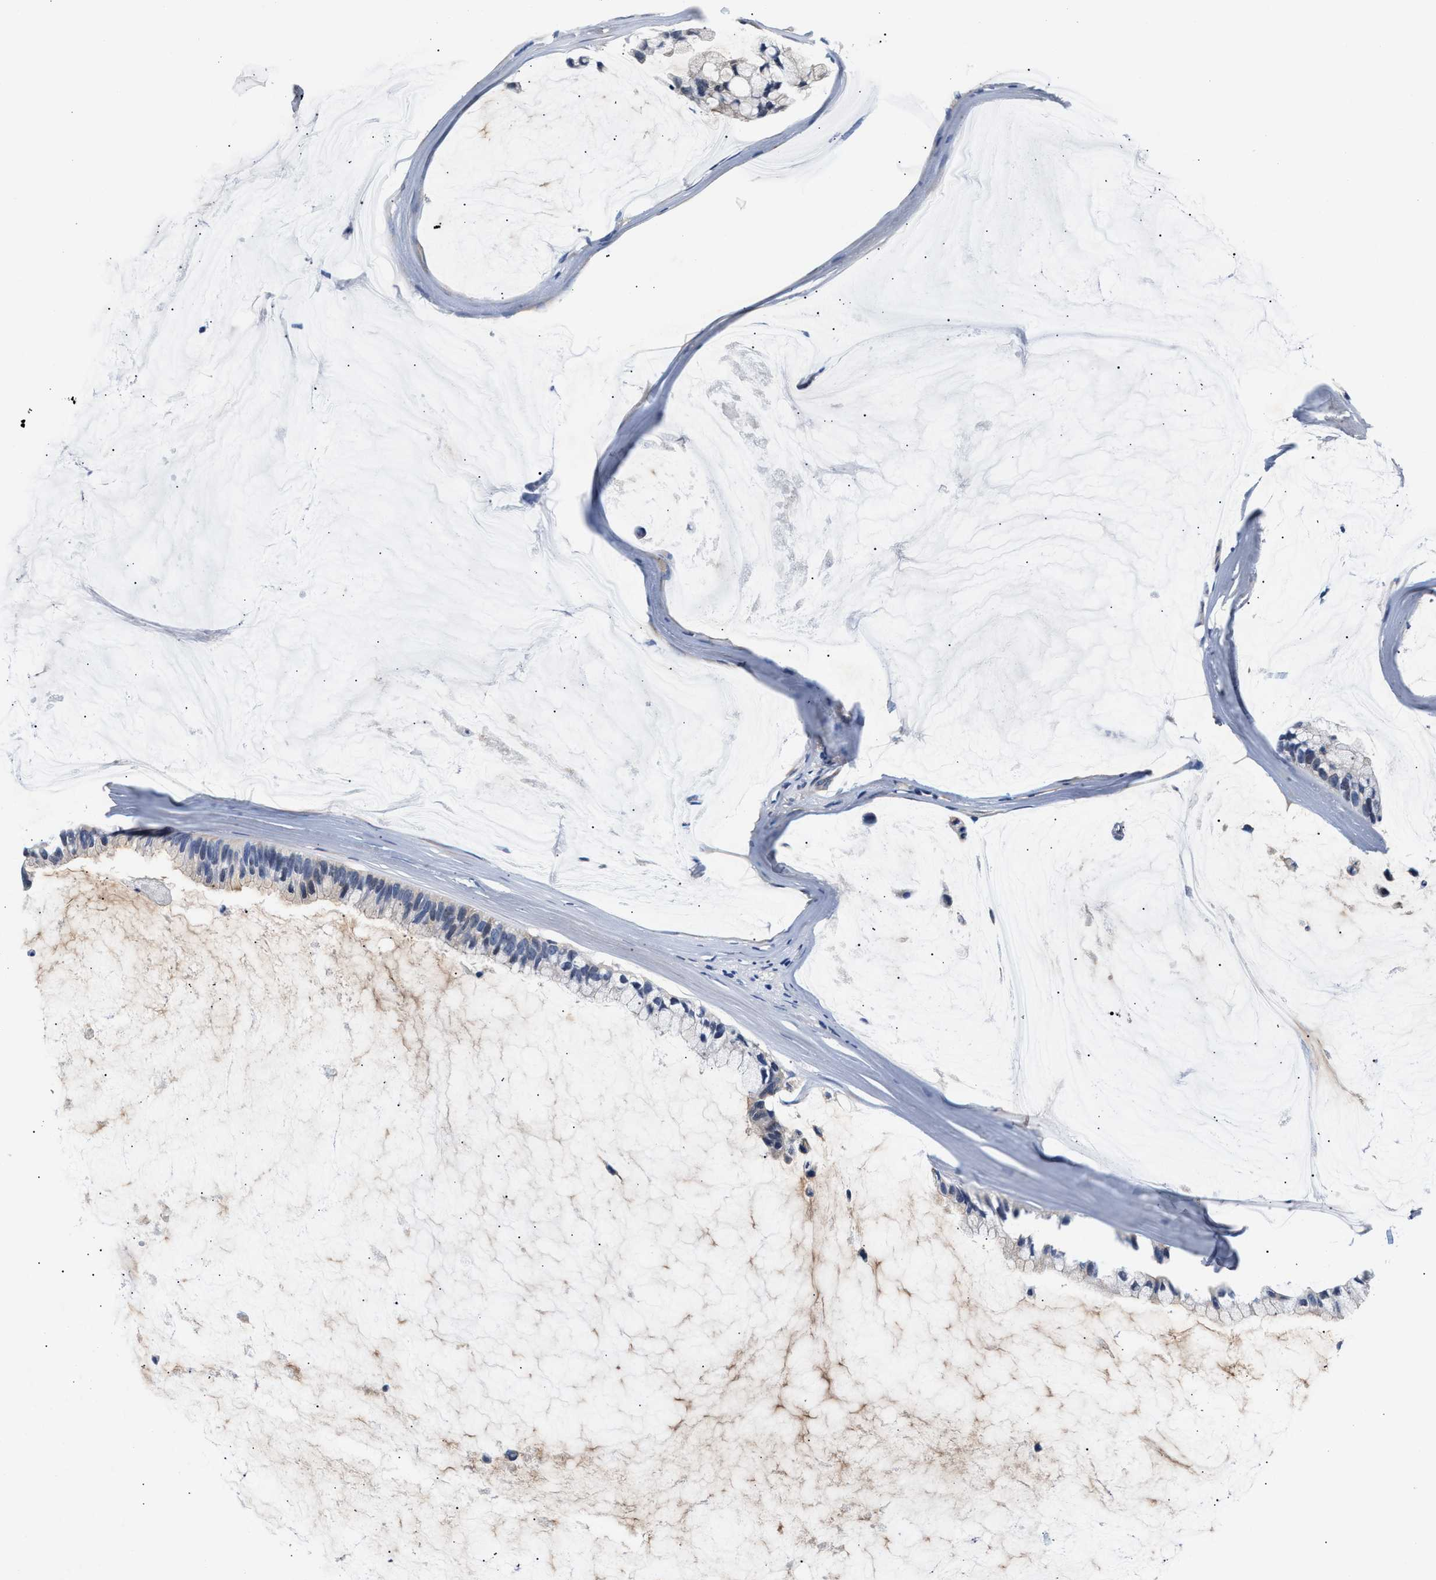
{"staining": {"intensity": "negative", "quantity": "none", "location": "none"}, "tissue": "ovarian cancer", "cell_type": "Tumor cells", "image_type": "cancer", "snomed": [{"axis": "morphology", "description": "Cystadenocarcinoma, mucinous, NOS"}, {"axis": "topography", "description": "Ovary"}], "caption": "Immunohistochemistry histopathology image of neoplastic tissue: ovarian cancer (mucinous cystadenocarcinoma) stained with DAB demonstrates no significant protein expression in tumor cells.", "gene": "ACTL7B", "patient": {"sex": "female", "age": 39}}